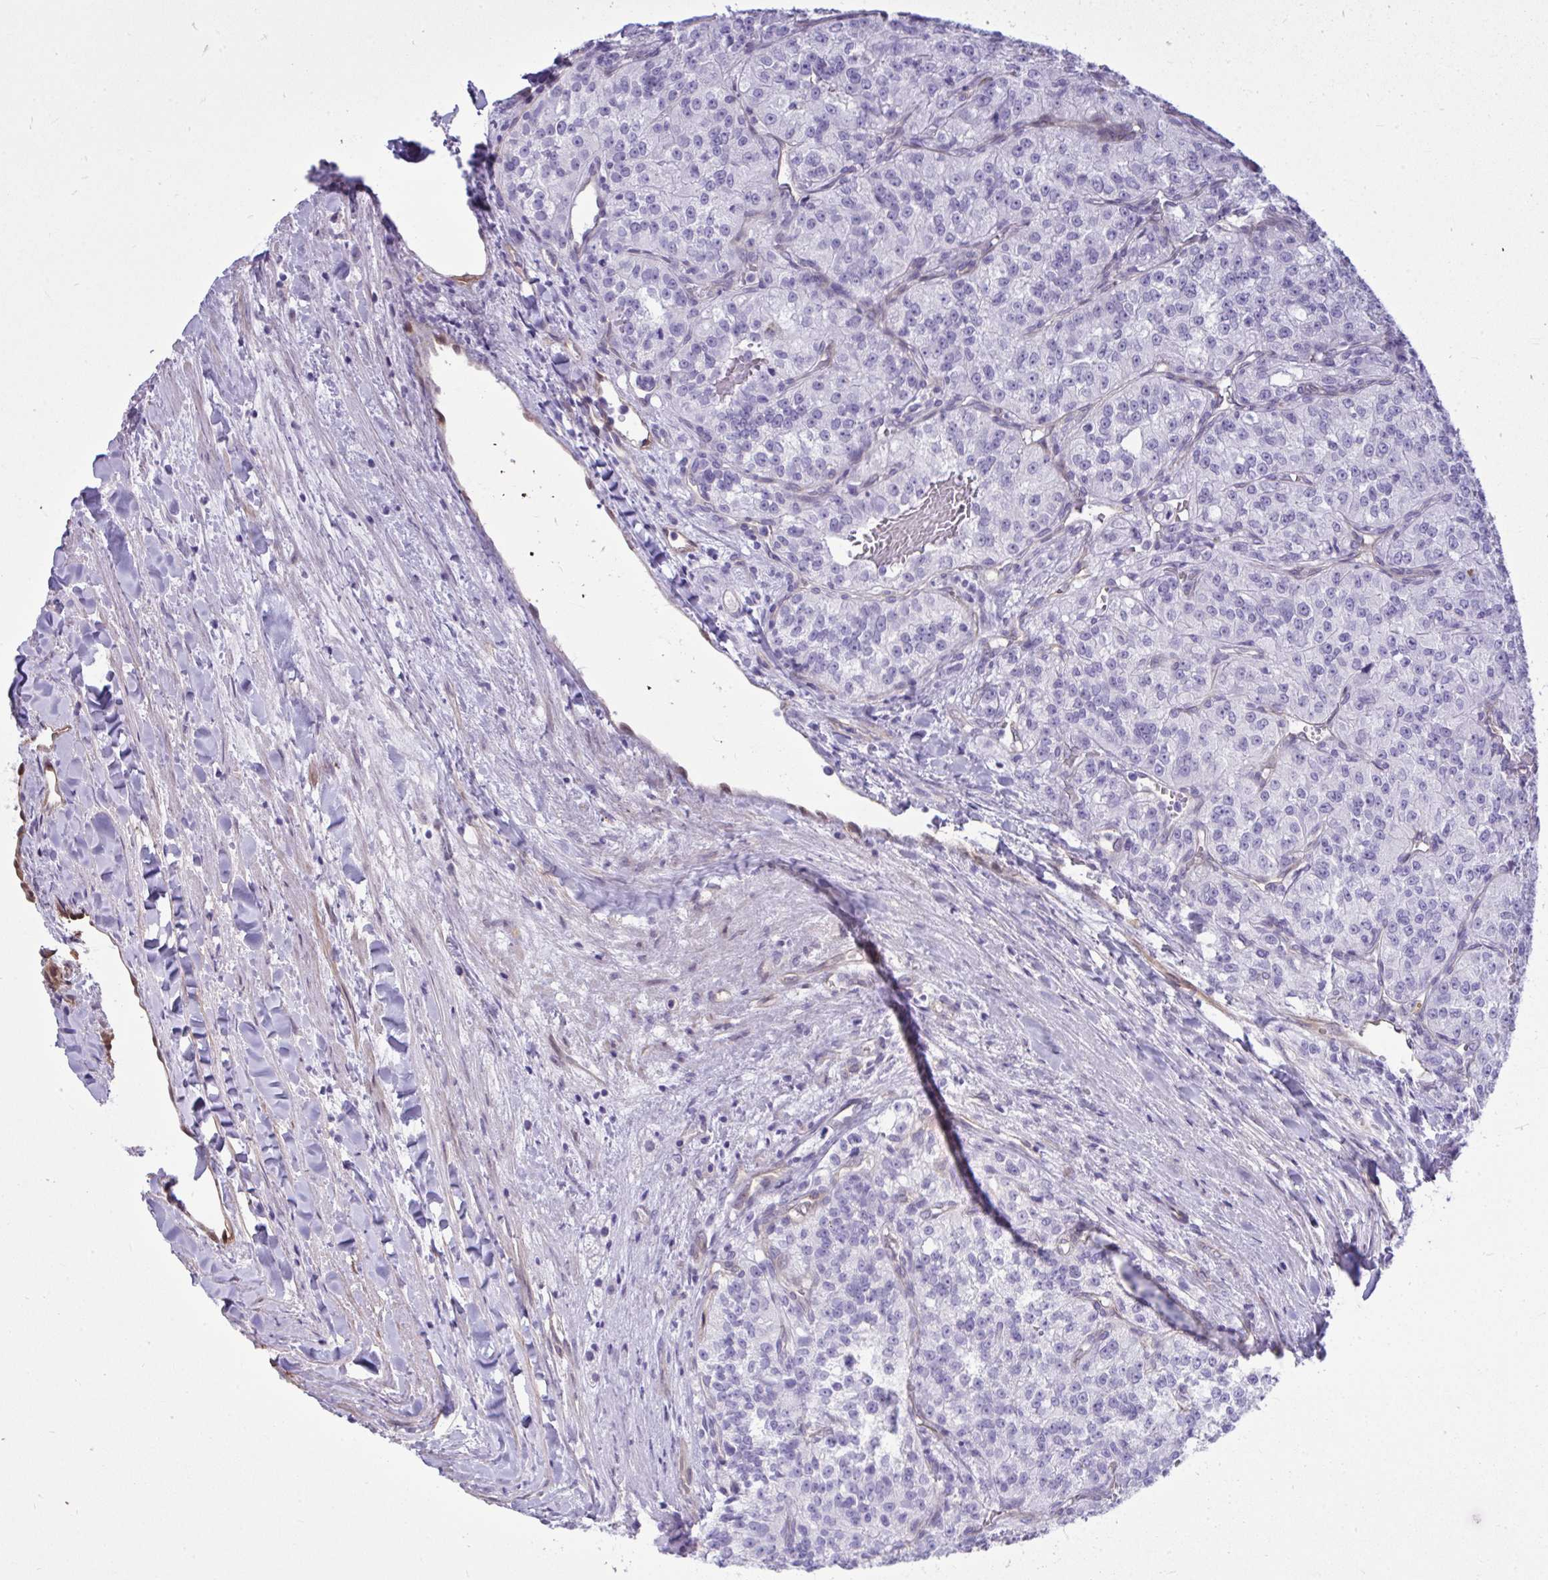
{"staining": {"intensity": "negative", "quantity": "none", "location": "none"}, "tissue": "renal cancer", "cell_type": "Tumor cells", "image_type": "cancer", "snomed": [{"axis": "morphology", "description": "Adenocarcinoma, NOS"}, {"axis": "topography", "description": "Kidney"}], "caption": "Tumor cells show no significant expression in renal cancer (adenocarcinoma).", "gene": "LIMS2", "patient": {"sex": "female", "age": 63}}